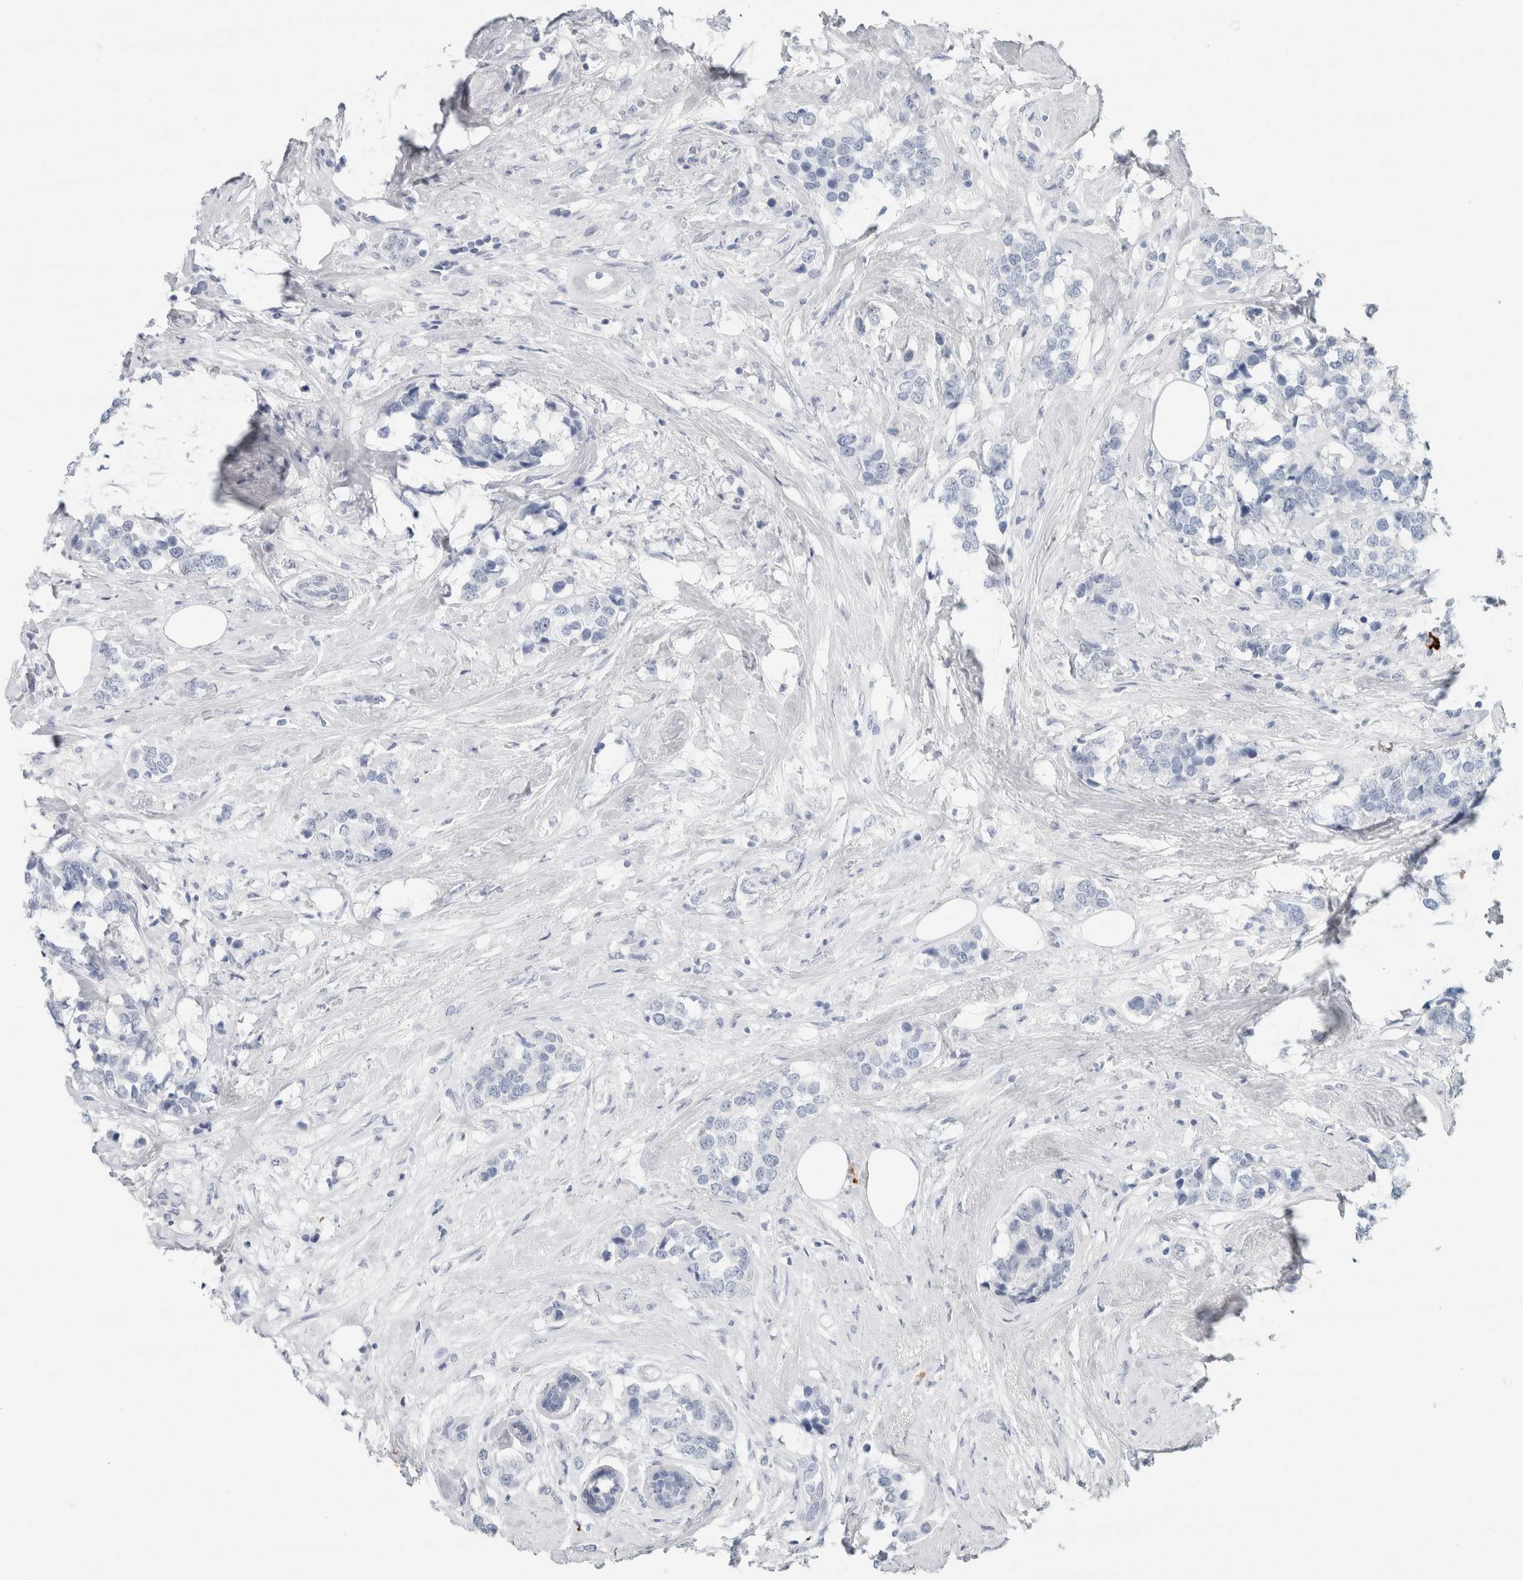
{"staining": {"intensity": "negative", "quantity": "none", "location": "none"}, "tissue": "breast cancer", "cell_type": "Tumor cells", "image_type": "cancer", "snomed": [{"axis": "morphology", "description": "Lobular carcinoma"}, {"axis": "topography", "description": "Breast"}], "caption": "This is a image of immunohistochemistry (IHC) staining of breast cancer (lobular carcinoma), which shows no staining in tumor cells.", "gene": "IL6", "patient": {"sex": "female", "age": 59}}